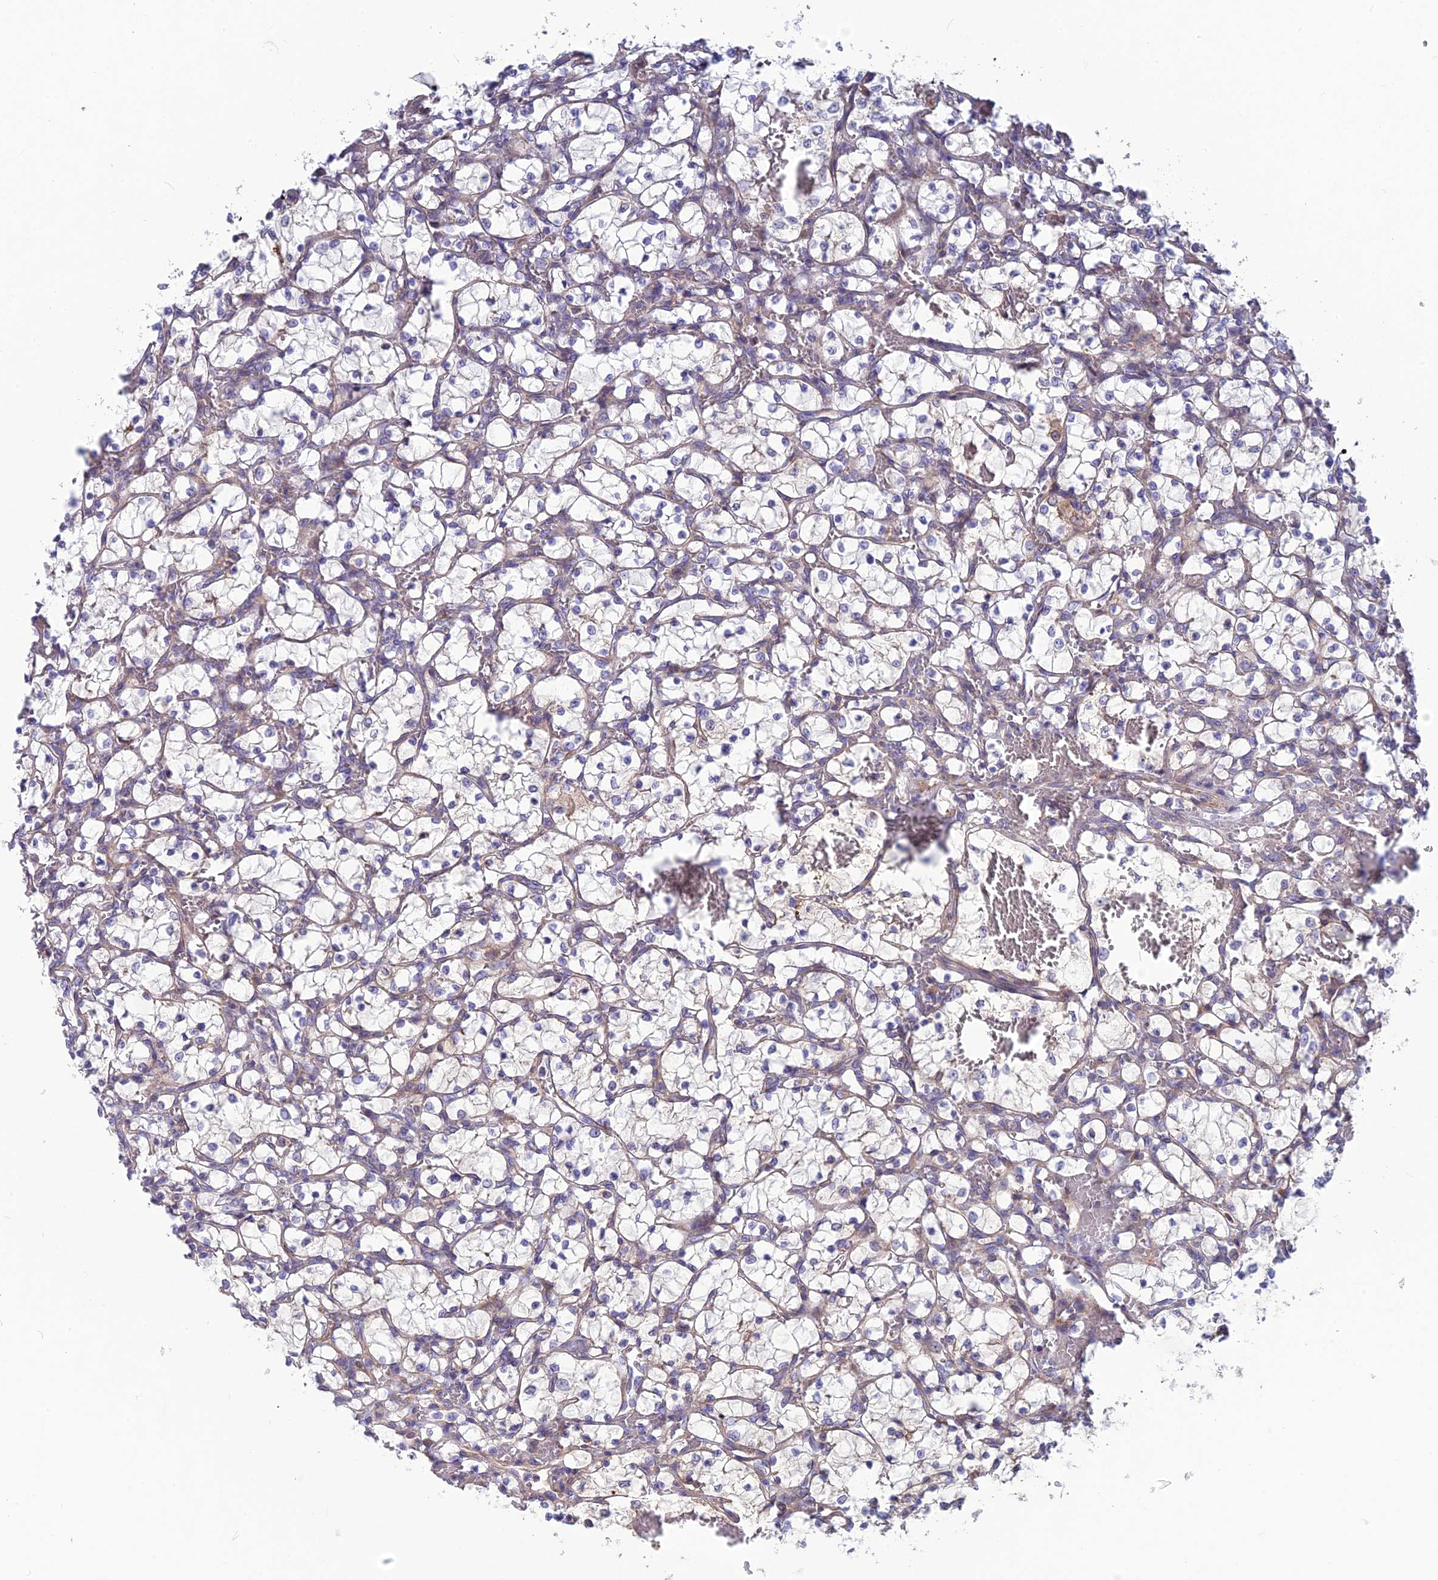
{"staining": {"intensity": "negative", "quantity": "none", "location": "none"}, "tissue": "renal cancer", "cell_type": "Tumor cells", "image_type": "cancer", "snomed": [{"axis": "morphology", "description": "Adenocarcinoma, NOS"}, {"axis": "topography", "description": "Kidney"}], "caption": "Tumor cells show no significant positivity in renal cancer (adenocarcinoma).", "gene": "BLTP2", "patient": {"sex": "female", "age": 69}}